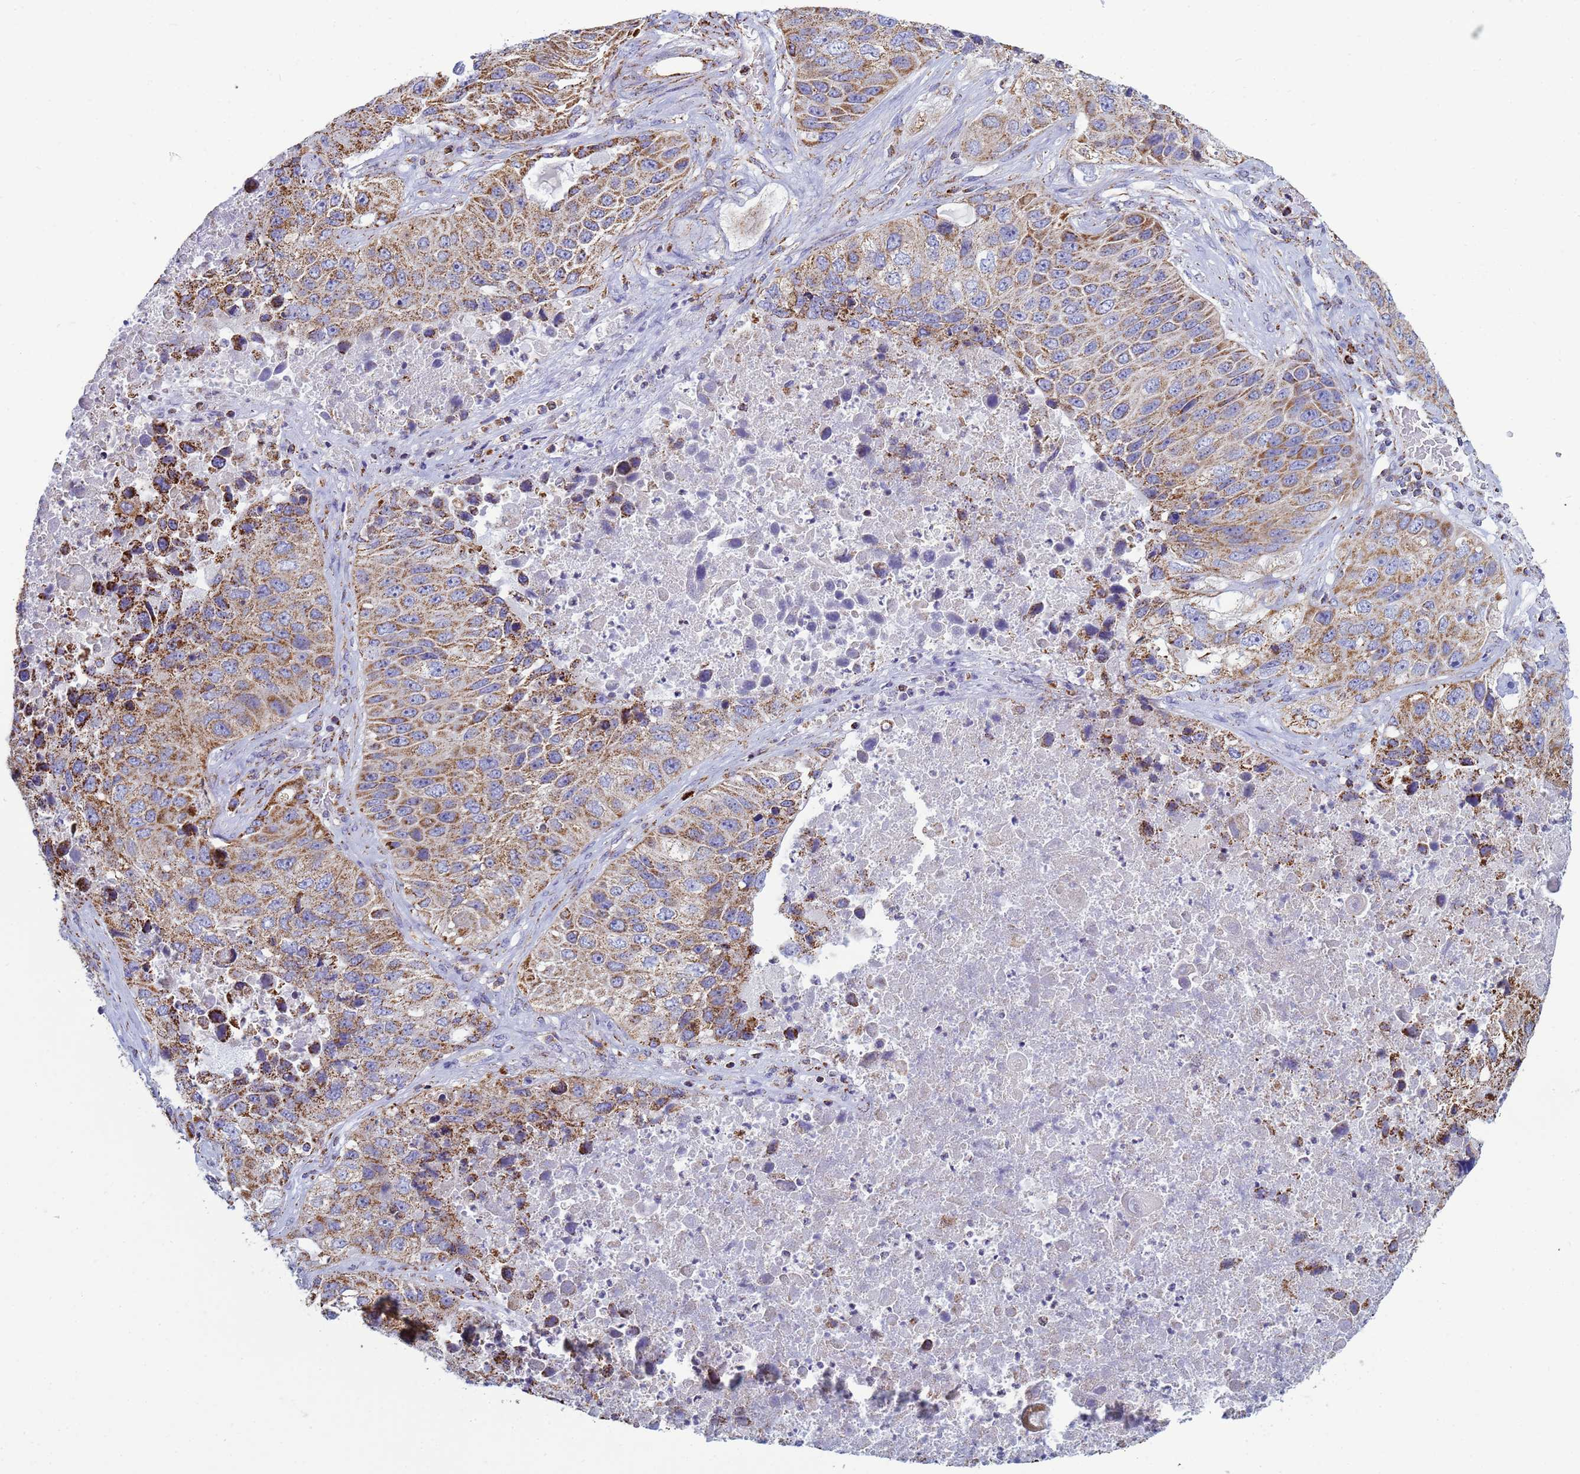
{"staining": {"intensity": "moderate", "quantity": ">75%", "location": "cytoplasmic/membranous"}, "tissue": "lung cancer", "cell_type": "Tumor cells", "image_type": "cancer", "snomed": [{"axis": "morphology", "description": "Squamous cell carcinoma, NOS"}, {"axis": "topography", "description": "Lung"}], "caption": "Immunohistochemistry (IHC) staining of lung cancer (squamous cell carcinoma), which reveals medium levels of moderate cytoplasmic/membranous staining in about >75% of tumor cells indicating moderate cytoplasmic/membranous protein staining. The staining was performed using DAB (brown) for protein detection and nuclei were counterstained in hematoxylin (blue).", "gene": "COQ4", "patient": {"sex": "male", "age": 61}}